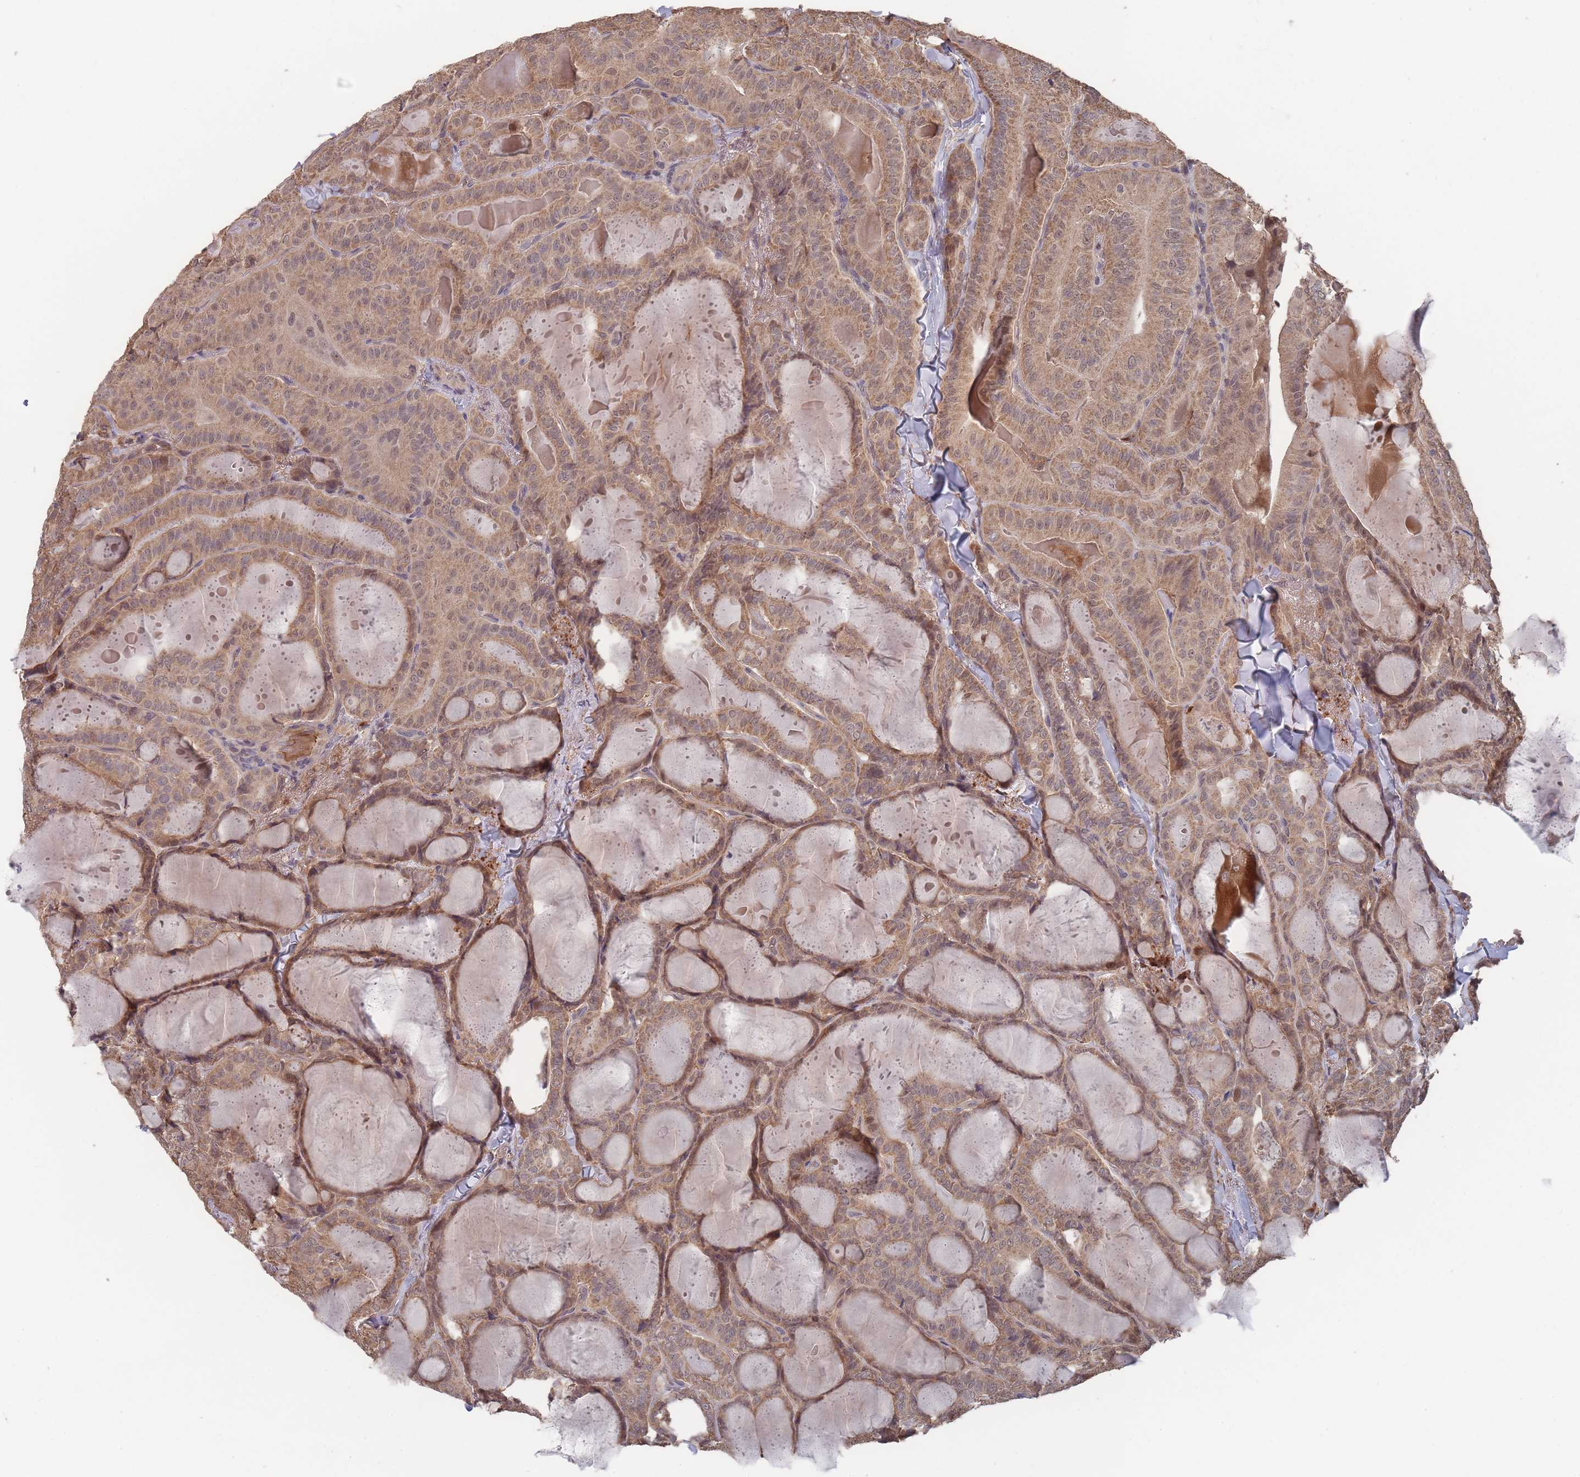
{"staining": {"intensity": "moderate", "quantity": ">75%", "location": "cytoplasmic/membranous"}, "tissue": "thyroid cancer", "cell_type": "Tumor cells", "image_type": "cancer", "snomed": [{"axis": "morphology", "description": "Papillary adenocarcinoma, NOS"}, {"axis": "topography", "description": "Thyroid gland"}], "caption": "DAB (3,3'-diaminobenzidine) immunohistochemical staining of papillary adenocarcinoma (thyroid) exhibits moderate cytoplasmic/membranous protein positivity in about >75% of tumor cells.", "gene": "SF3B1", "patient": {"sex": "female", "age": 68}}